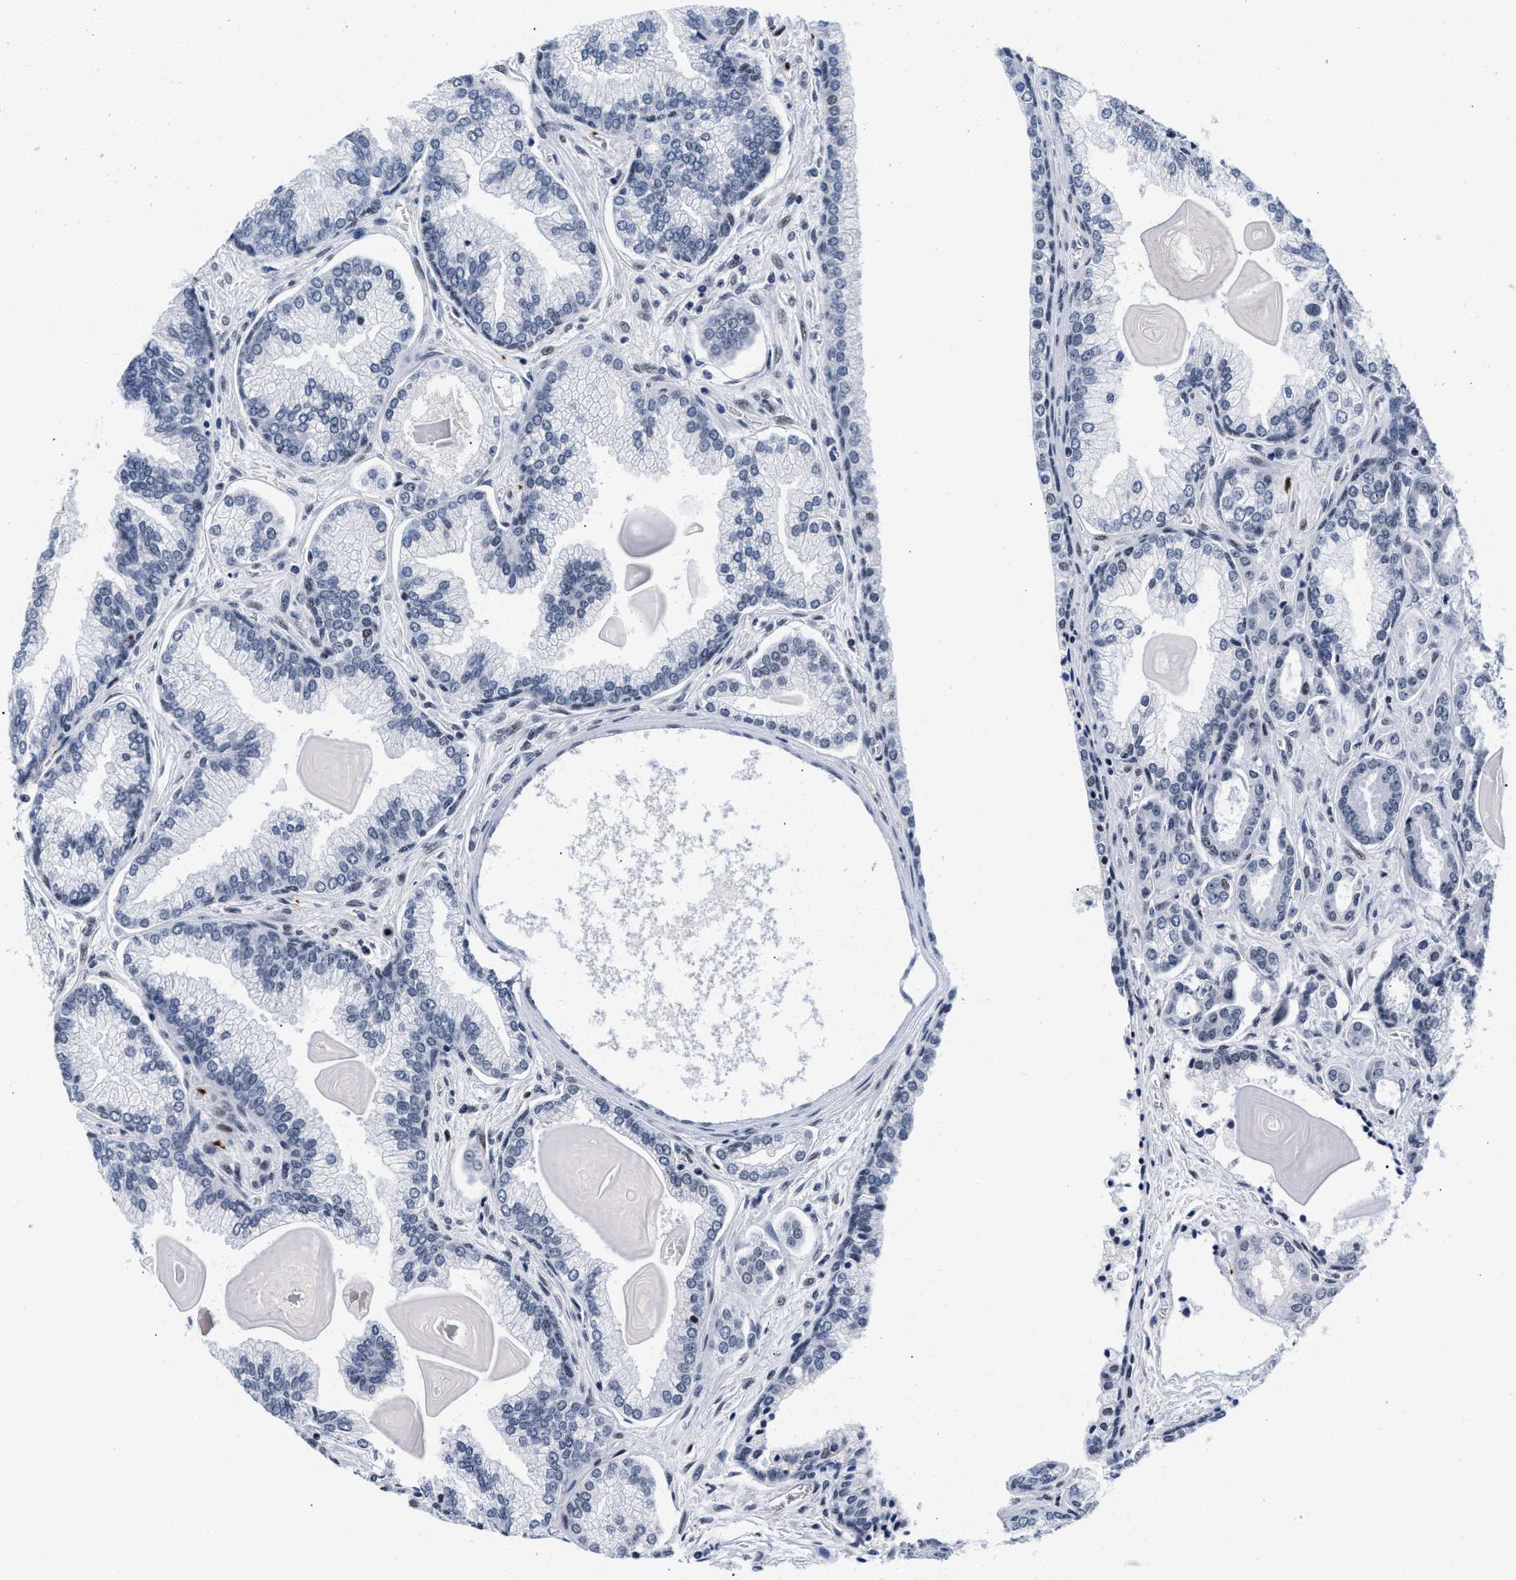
{"staining": {"intensity": "strong", "quantity": "<25%", "location": "nuclear"}, "tissue": "prostate cancer", "cell_type": "Tumor cells", "image_type": "cancer", "snomed": [{"axis": "morphology", "description": "Adenocarcinoma, Low grade"}, {"axis": "topography", "description": "Prostate"}], "caption": "IHC photomicrograph of human prostate cancer (adenocarcinoma (low-grade)) stained for a protein (brown), which reveals medium levels of strong nuclear positivity in about <25% of tumor cells.", "gene": "RAD21", "patient": {"sex": "male", "age": 59}}